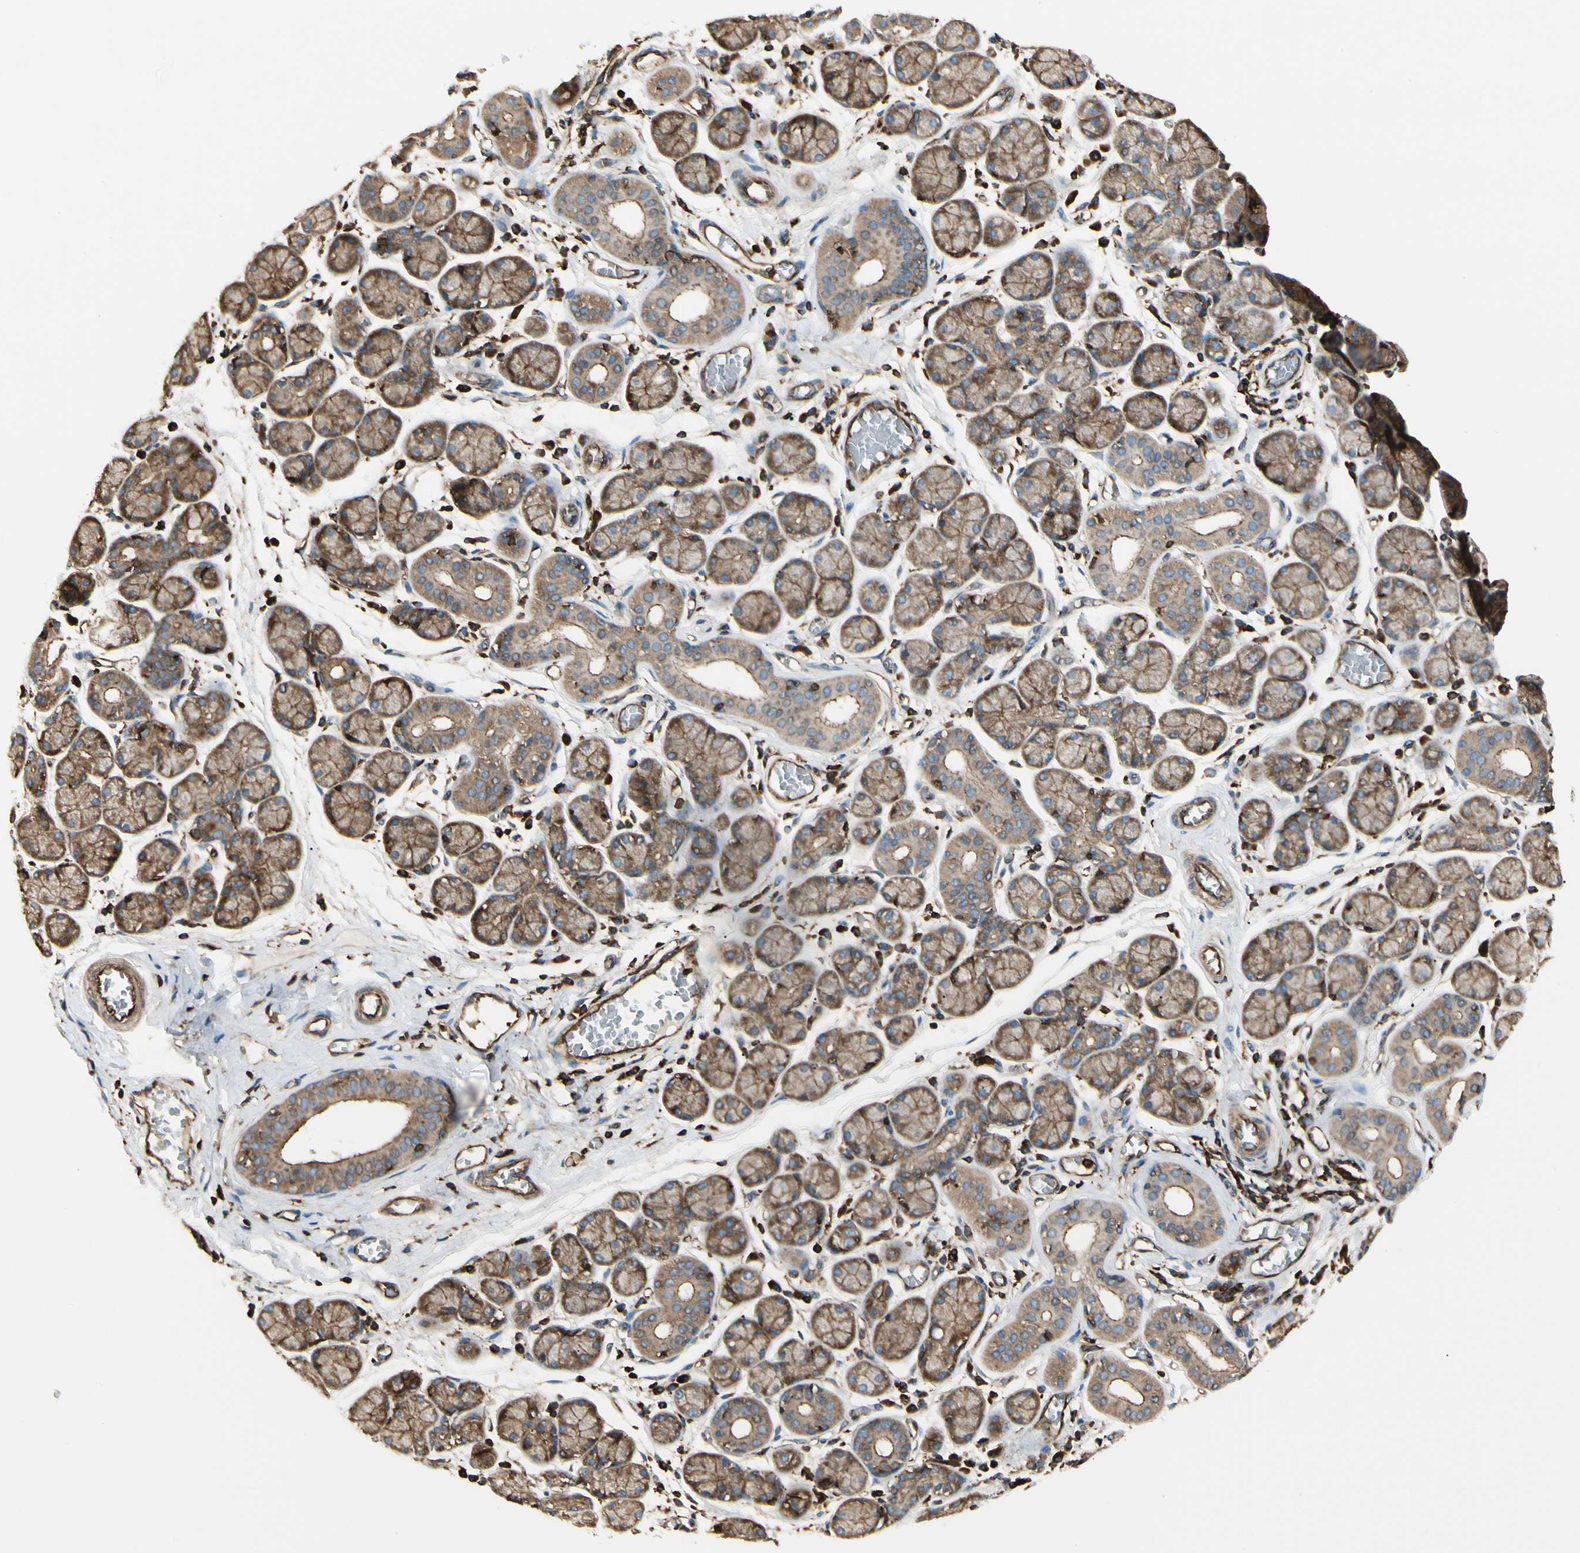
{"staining": {"intensity": "moderate", "quantity": ">75%", "location": "cytoplasmic/membranous"}, "tissue": "salivary gland", "cell_type": "Glandular cells", "image_type": "normal", "snomed": [{"axis": "morphology", "description": "Normal tissue, NOS"}, {"axis": "topography", "description": "Salivary gland"}], "caption": "Human salivary gland stained for a protein (brown) exhibits moderate cytoplasmic/membranous positive positivity in approximately >75% of glandular cells.", "gene": "ARPC2", "patient": {"sex": "female", "age": 24}}